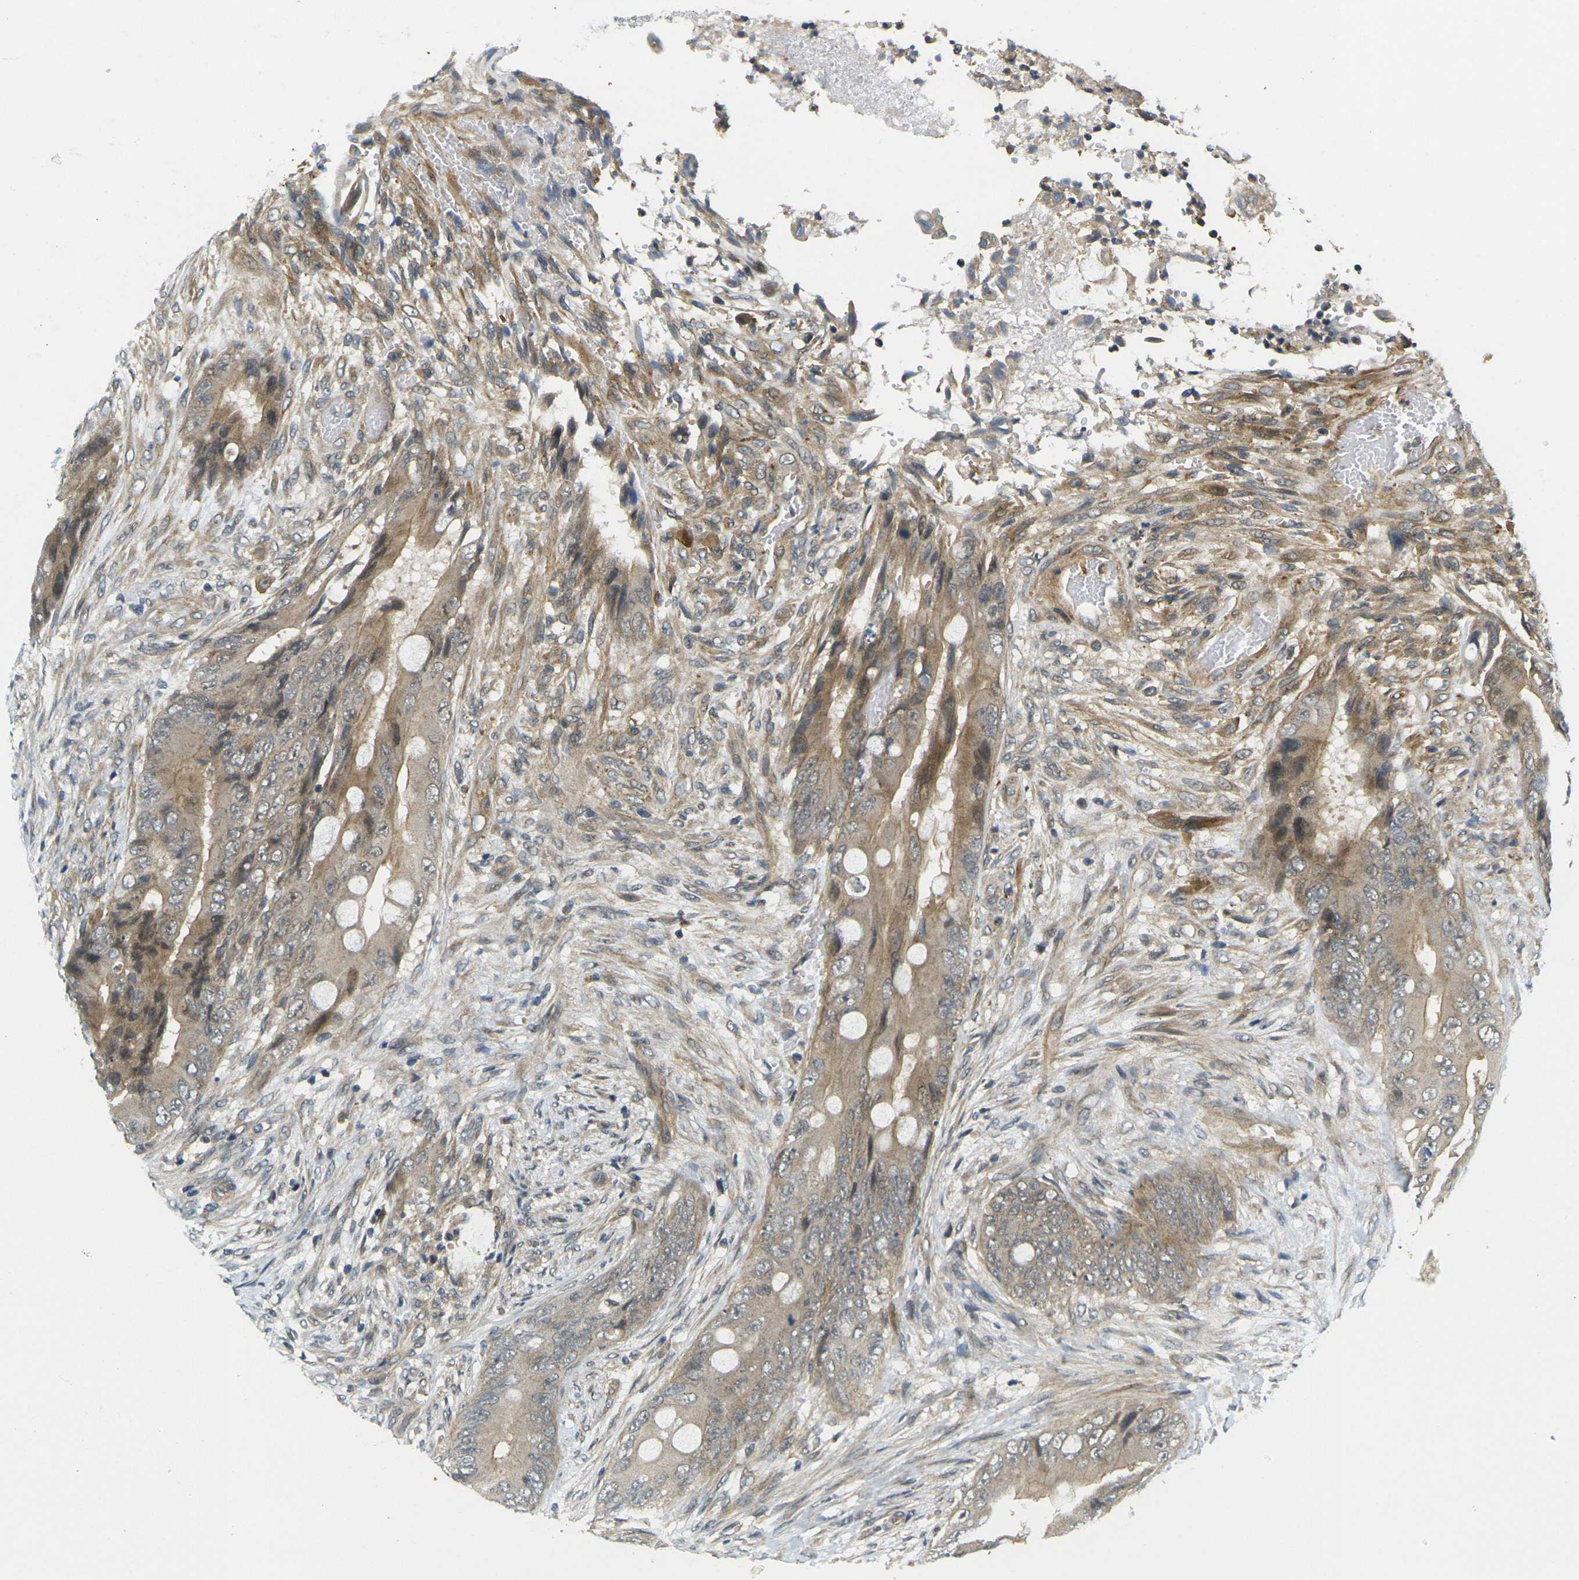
{"staining": {"intensity": "moderate", "quantity": ">75%", "location": "cytoplasmic/membranous"}, "tissue": "colorectal cancer", "cell_type": "Tumor cells", "image_type": "cancer", "snomed": [{"axis": "morphology", "description": "Adenocarcinoma, NOS"}, {"axis": "topography", "description": "Rectum"}], "caption": "Adenocarcinoma (colorectal) stained for a protein (brown) reveals moderate cytoplasmic/membranous positive expression in approximately >75% of tumor cells.", "gene": "KCTD10", "patient": {"sex": "female", "age": 77}}